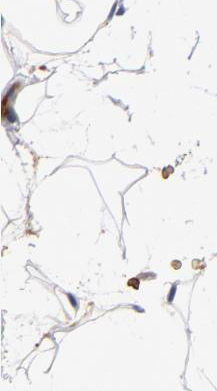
{"staining": {"intensity": "weak", "quantity": "<25%", "location": "cytoplasmic/membranous"}, "tissue": "adipose tissue", "cell_type": "Adipocytes", "image_type": "normal", "snomed": [{"axis": "morphology", "description": "Normal tissue, NOS"}, {"axis": "morphology", "description": "Fibrosis, NOS"}, {"axis": "topography", "description": "Breast"}], "caption": "DAB immunohistochemical staining of unremarkable adipose tissue demonstrates no significant staining in adipocytes. Nuclei are stained in blue.", "gene": "CD2AP", "patient": {"sex": "female", "age": 24}}